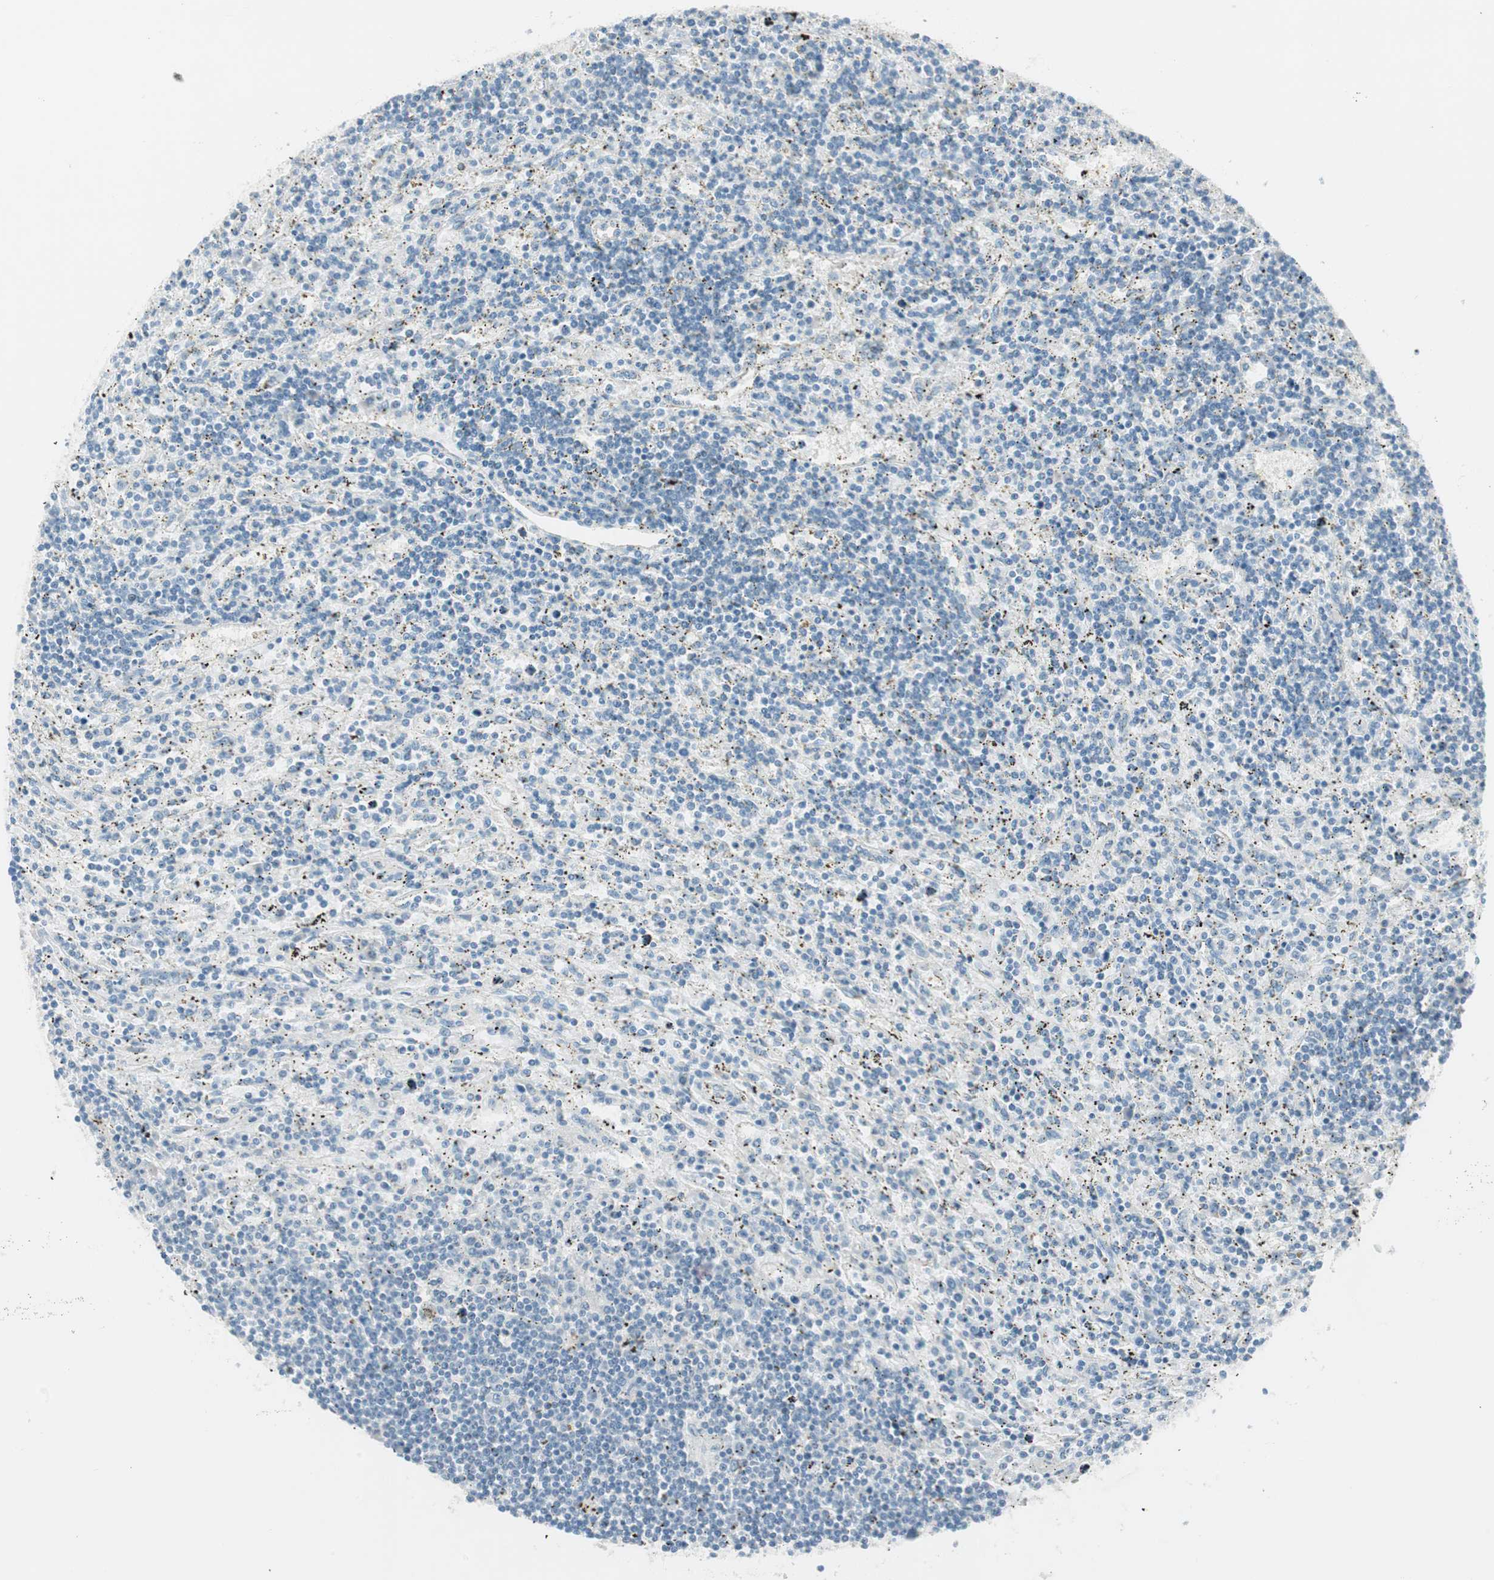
{"staining": {"intensity": "negative", "quantity": "none", "location": "none"}, "tissue": "lymphoma", "cell_type": "Tumor cells", "image_type": "cancer", "snomed": [{"axis": "morphology", "description": "Malignant lymphoma, non-Hodgkin's type, Low grade"}, {"axis": "topography", "description": "Spleen"}], "caption": "Malignant lymphoma, non-Hodgkin's type (low-grade) stained for a protein using IHC demonstrates no staining tumor cells.", "gene": "ITLN2", "patient": {"sex": "male", "age": 76}}